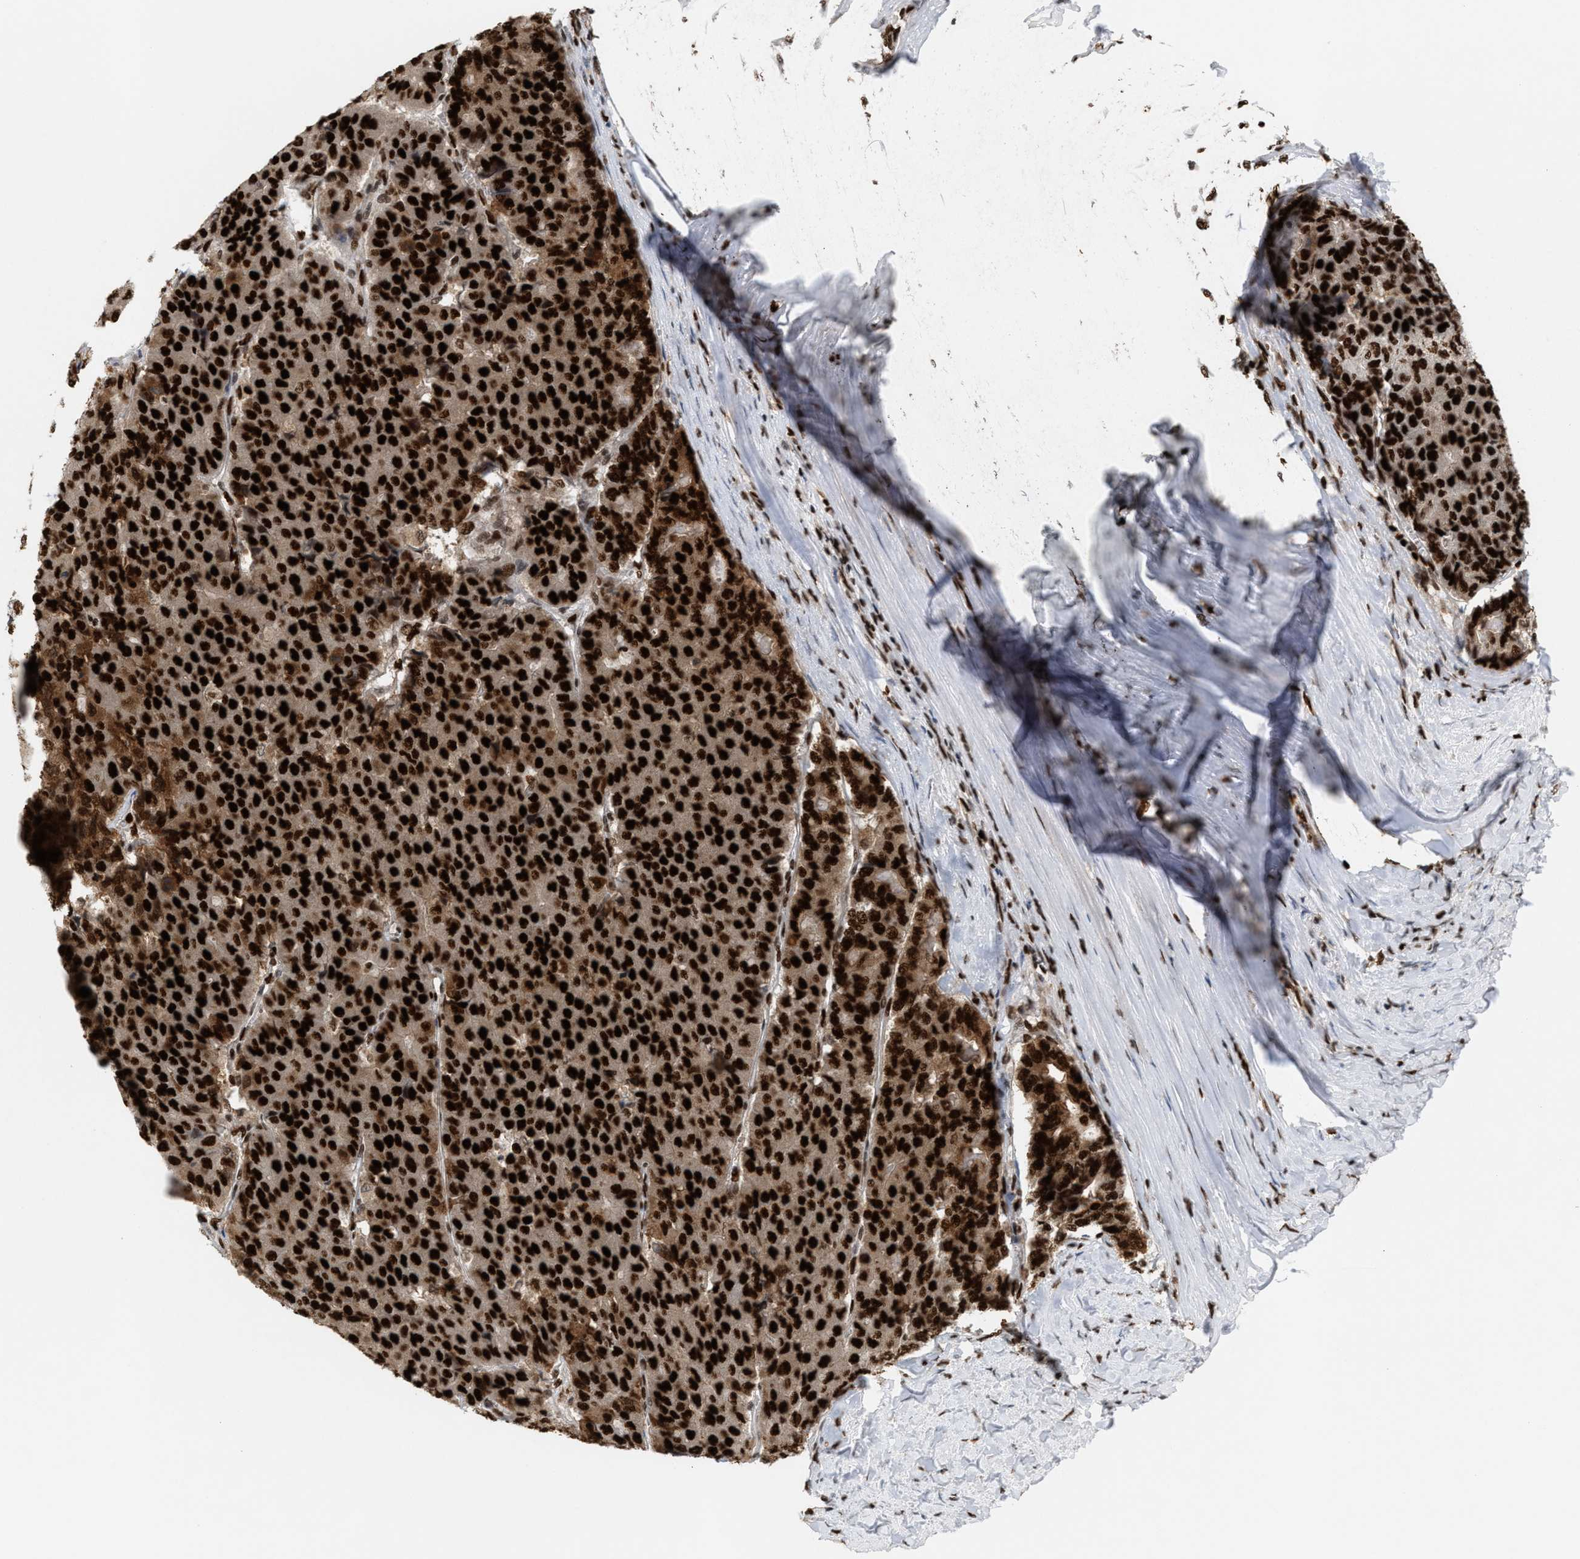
{"staining": {"intensity": "strong", "quantity": ">75%", "location": "cytoplasmic/membranous,nuclear"}, "tissue": "pancreatic cancer", "cell_type": "Tumor cells", "image_type": "cancer", "snomed": [{"axis": "morphology", "description": "Adenocarcinoma, NOS"}, {"axis": "topography", "description": "Pancreas"}], "caption": "Pancreatic cancer (adenocarcinoma) tissue reveals strong cytoplasmic/membranous and nuclear positivity in approximately >75% of tumor cells The staining was performed using DAB, with brown indicating positive protein expression. Nuclei are stained blue with hematoxylin.", "gene": "RNASEK-C17orf49", "patient": {"sex": "male", "age": 50}}